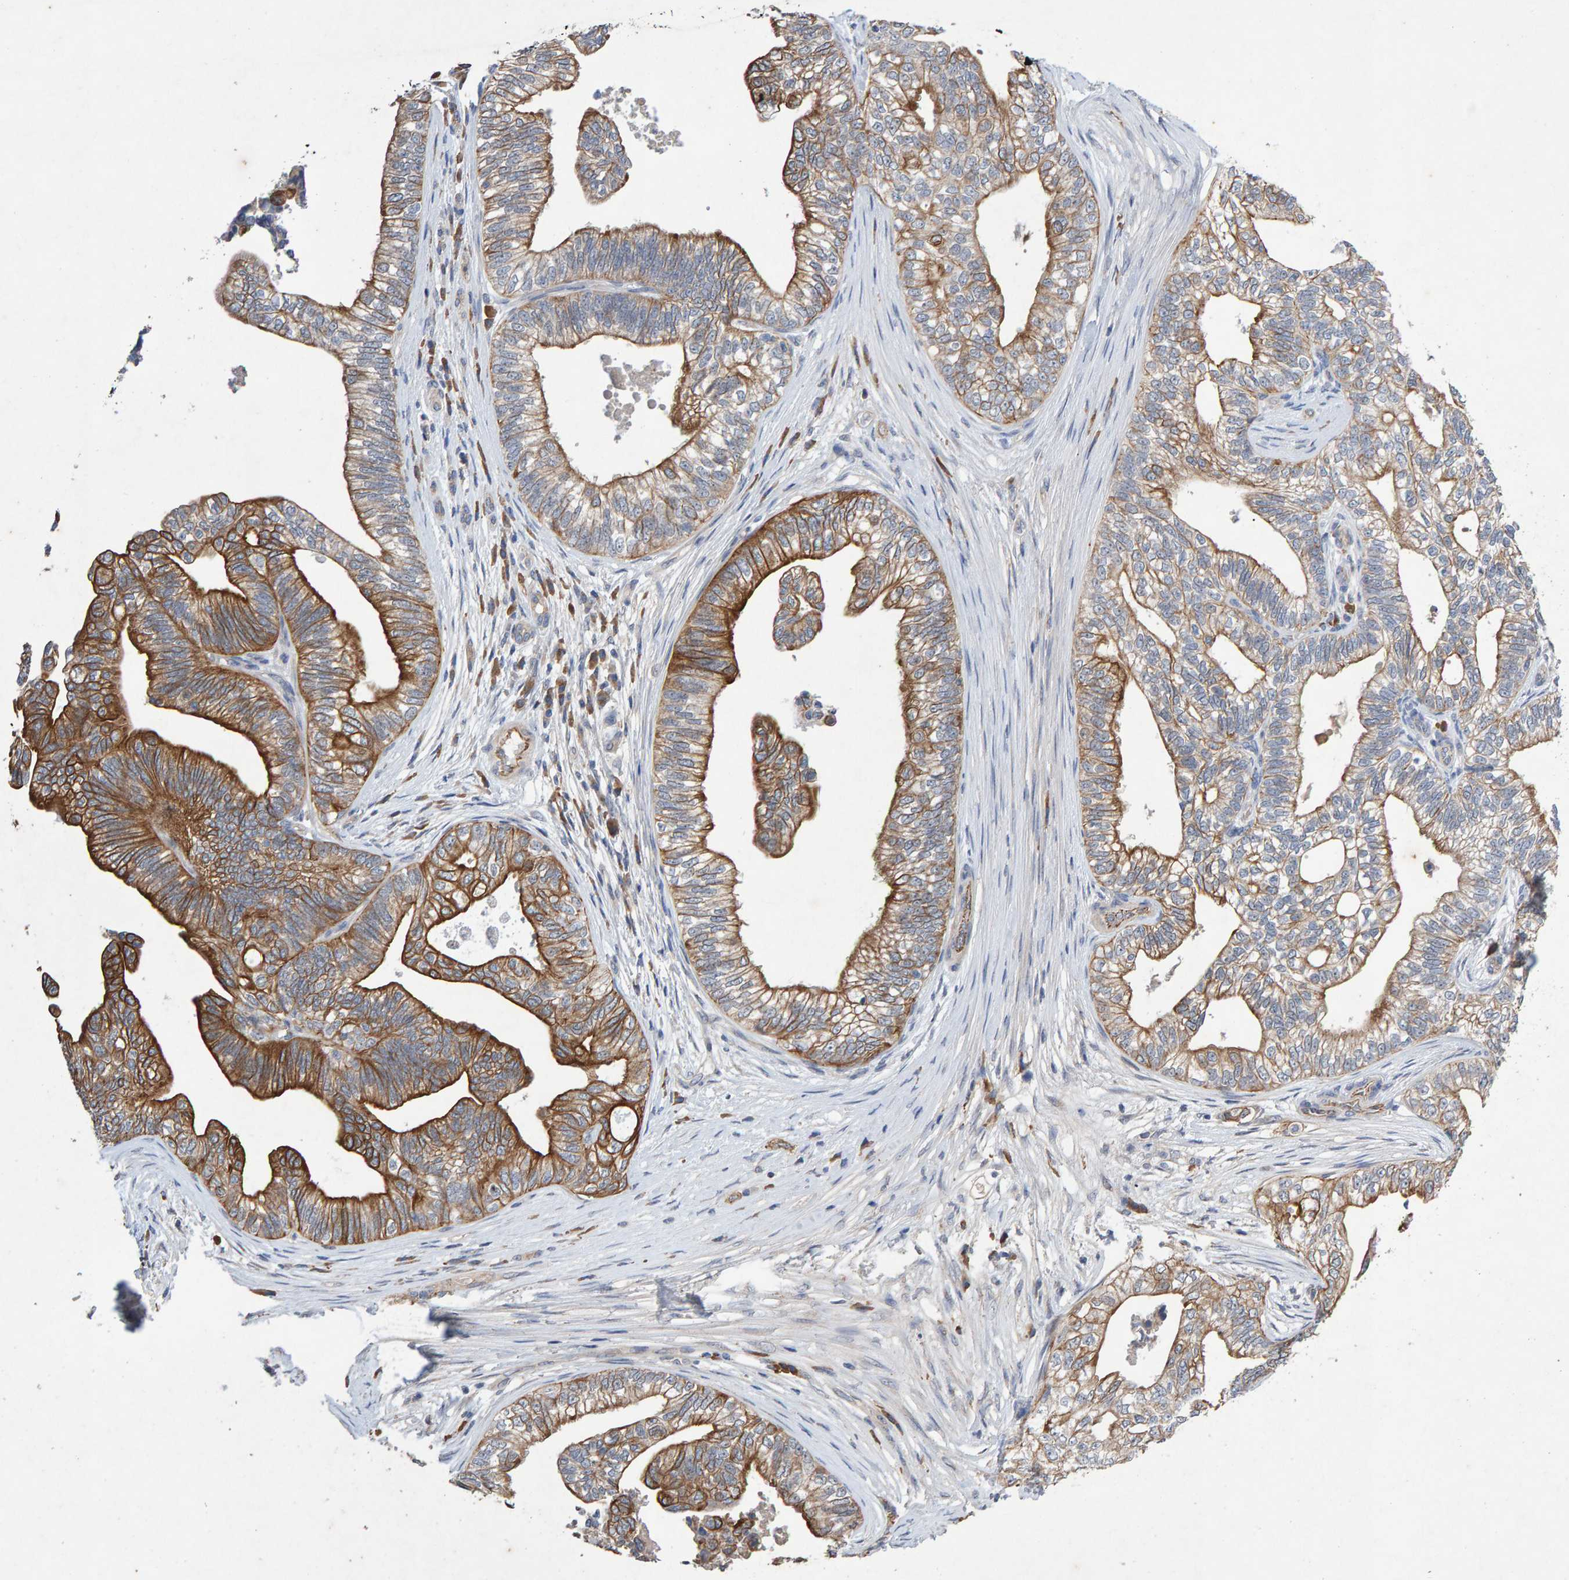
{"staining": {"intensity": "strong", "quantity": "25%-75%", "location": "cytoplasmic/membranous"}, "tissue": "pancreatic cancer", "cell_type": "Tumor cells", "image_type": "cancer", "snomed": [{"axis": "morphology", "description": "Adenocarcinoma, NOS"}, {"axis": "topography", "description": "Pancreas"}], "caption": "The histopathology image demonstrates staining of pancreatic cancer (adenocarcinoma), revealing strong cytoplasmic/membranous protein expression (brown color) within tumor cells. The staining was performed using DAB (3,3'-diaminobenzidine) to visualize the protein expression in brown, while the nuclei were stained in blue with hematoxylin (Magnification: 20x).", "gene": "EFR3A", "patient": {"sex": "male", "age": 72}}